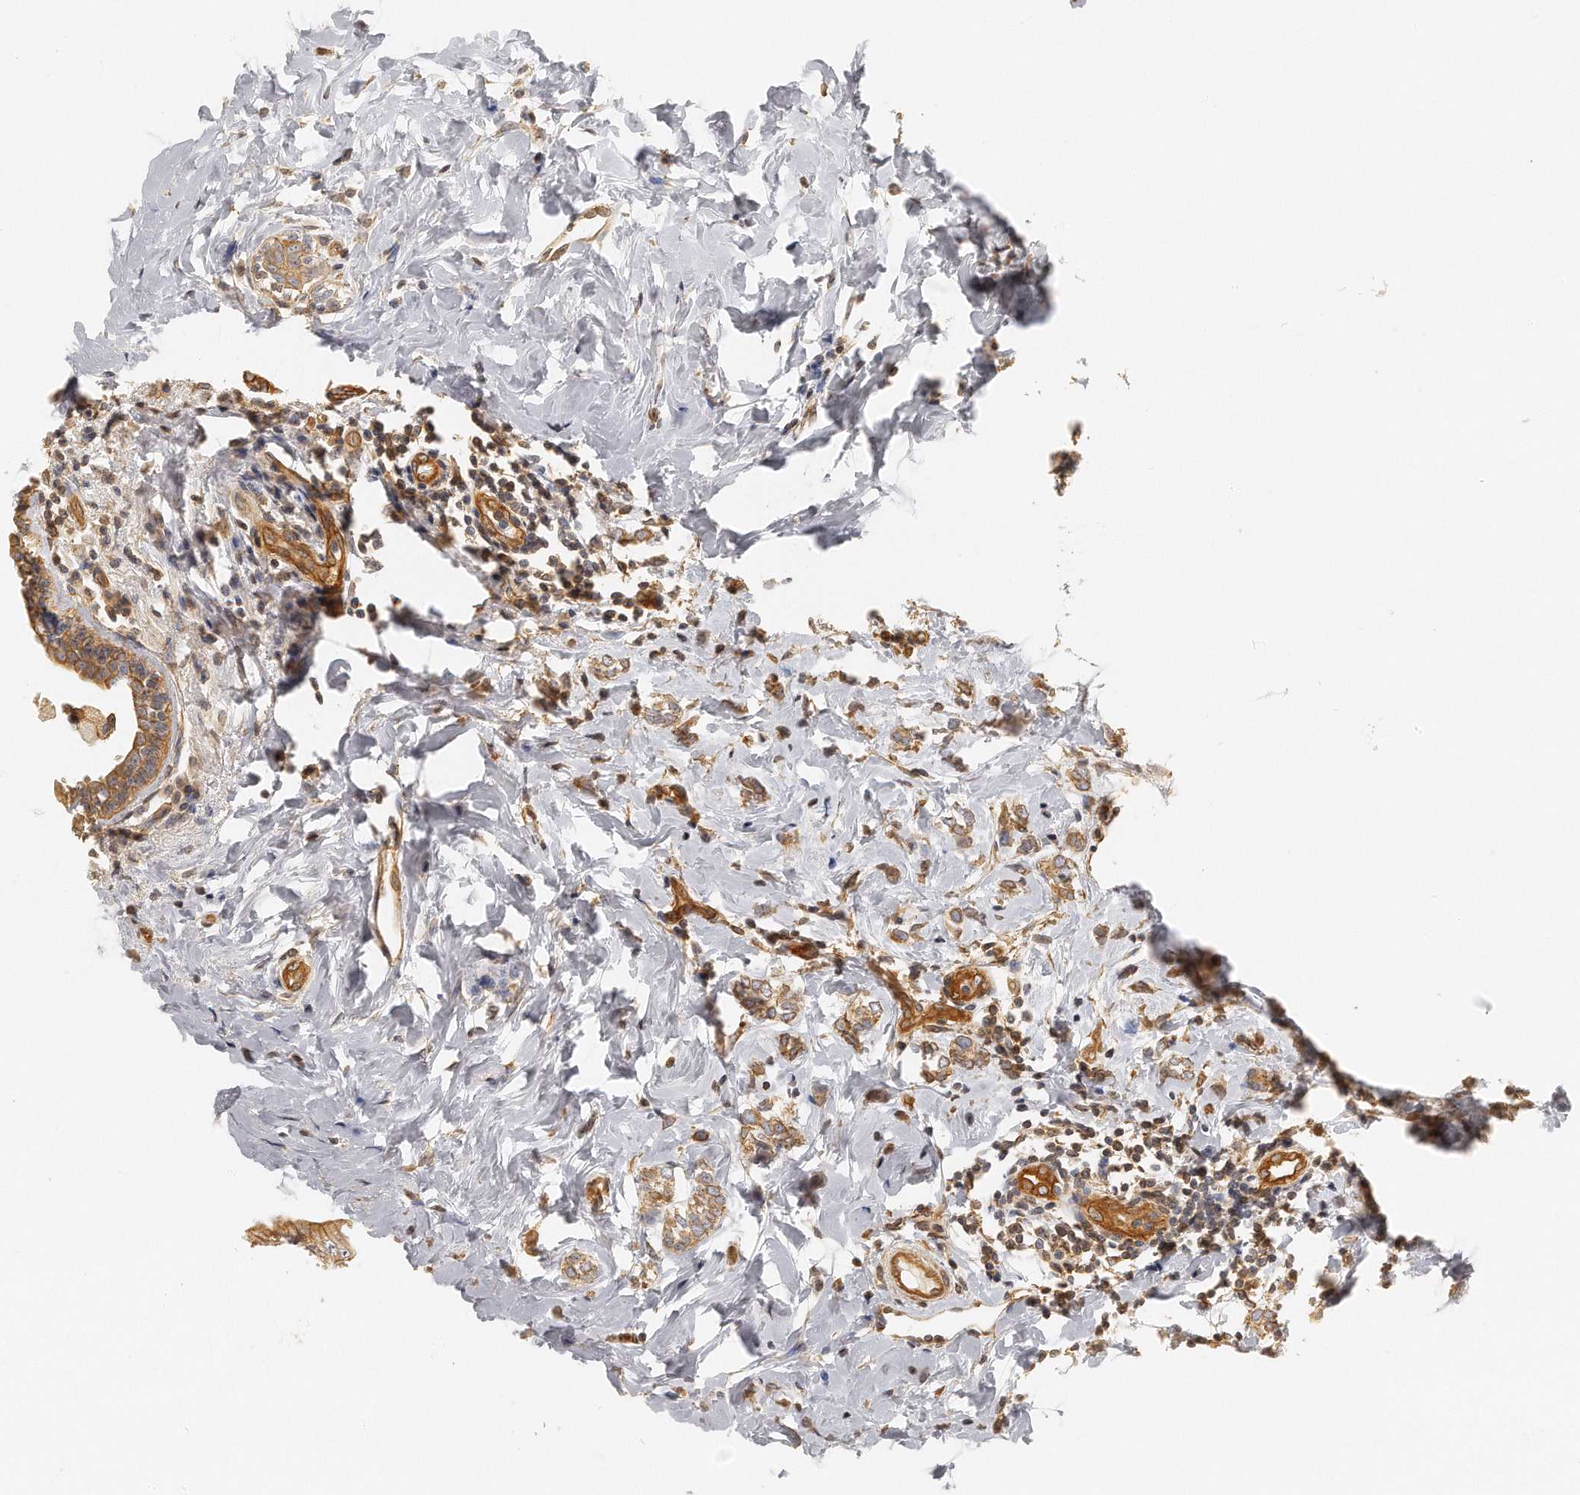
{"staining": {"intensity": "moderate", "quantity": ">75%", "location": "cytoplasmic/membranous"}, "tissue": "breast cancer", "cell_type": "Tumor cells", "image_type": "cancer", "snomed": [{"axis": "morphology", "description": "Normal tissue, NOS"}, {"axis": "morphology", "description": "Lobular carcinoma"}, {"axis": "topography", "description": "Breast"}], "caption": "Immunohistochemistry (IHC) (DAB (3,3'-diaminobenzidine)) staining of human breast cancer exhibits moderate cytoplasmic/membranous protein expression in about >75% of tumor cells.", "gene": "CHST7", "patient": {"sex": "female", "age": 47}}